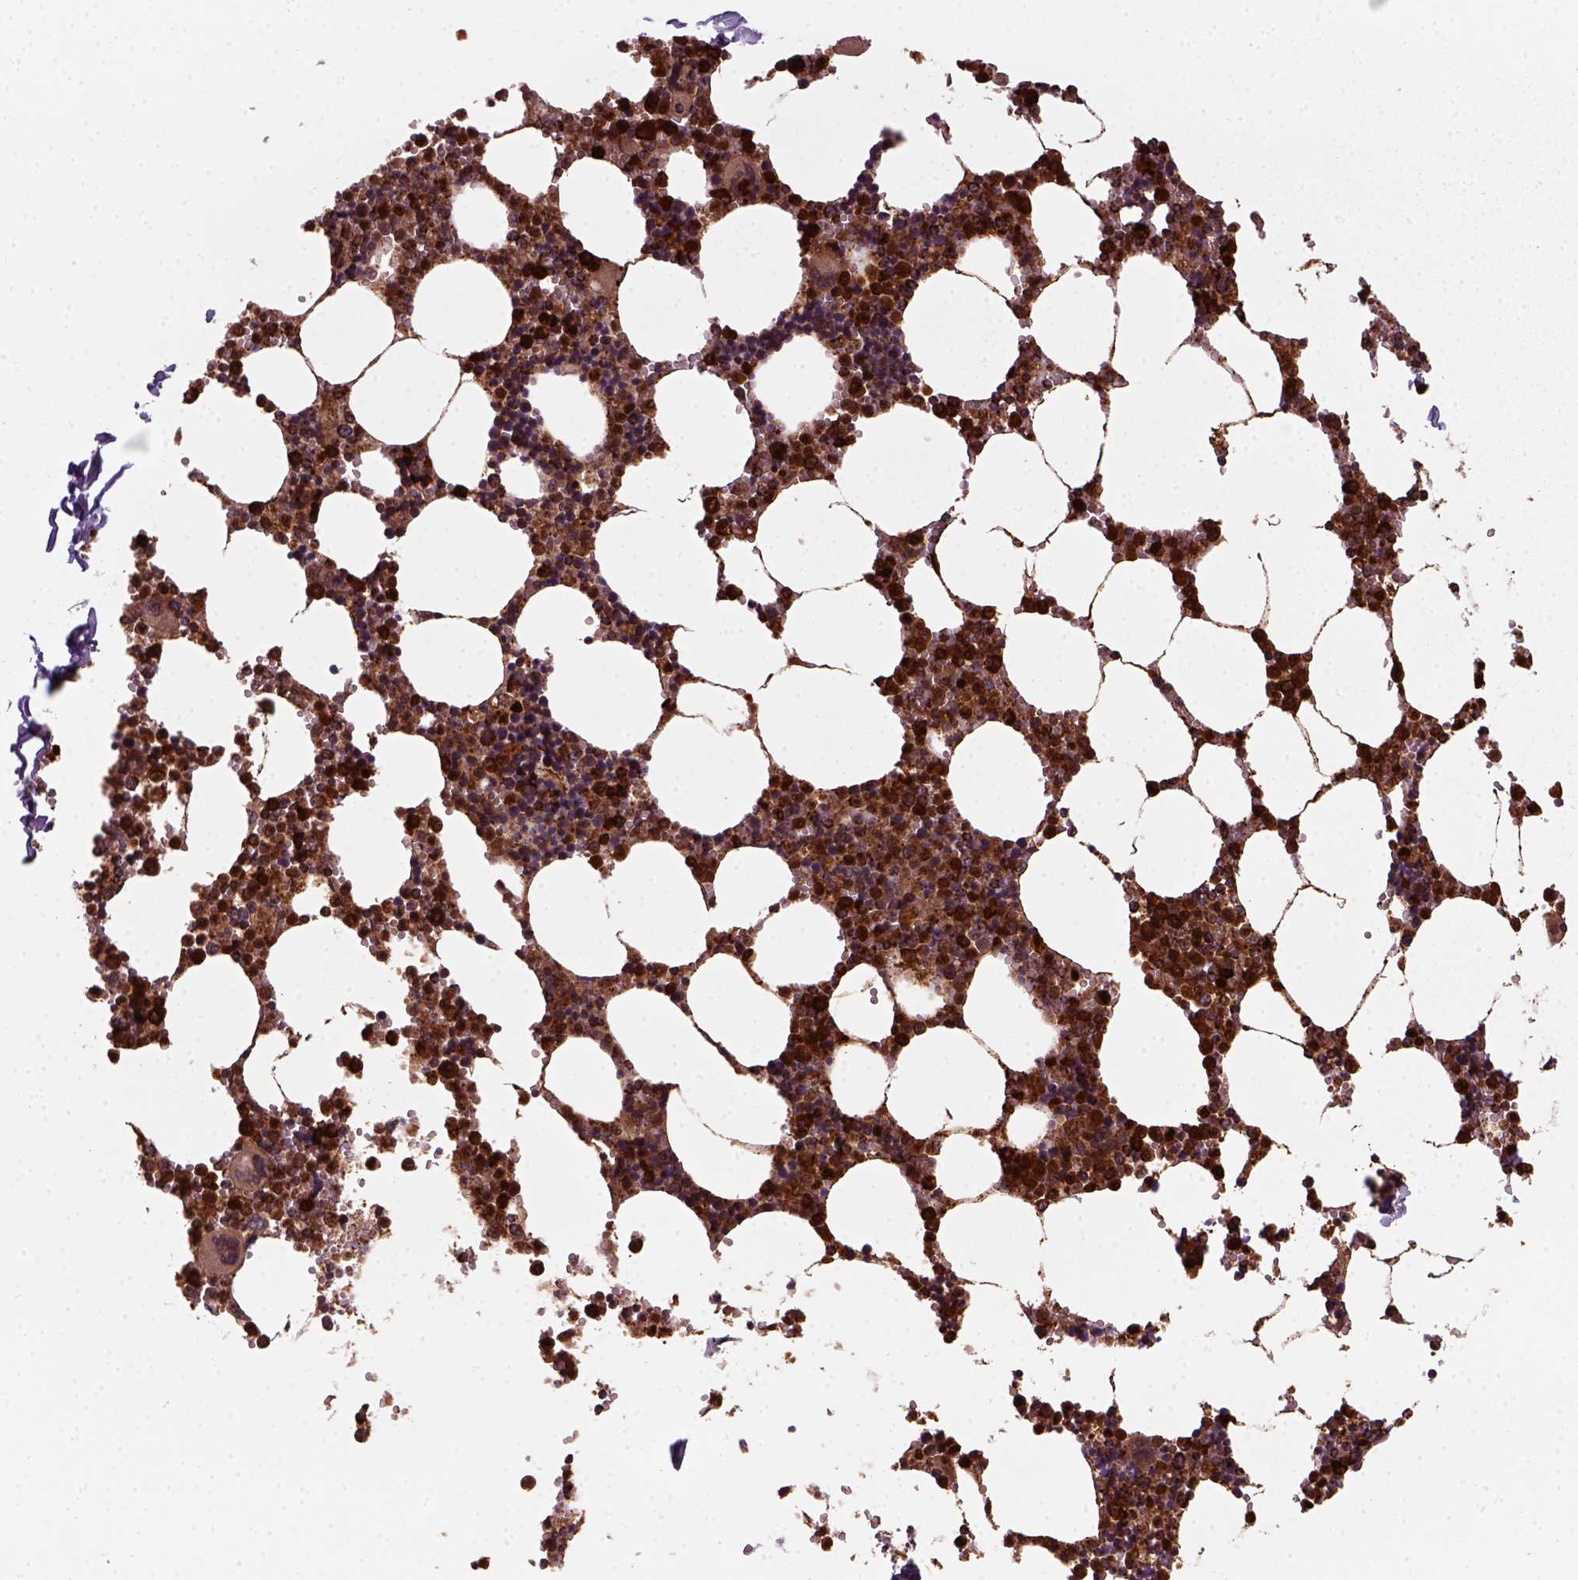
{"staining": {"intensity": "strong", "quantity": ">75%", "location": "cytoplasmic/membranous"}, "tissue": "bone marrow", "cell_type": "Hematopoietic cells", "image_type": "normal", "snomed": [{"axis": "morphology", "description": "Normal tissue, NOS"}, {"axis": "topography", "description": "Bone marrow"}], "caption": "The histopathology image displays staining of unremarkable bone marrow, revealing strong cytoplasmic/membranous protein staining (brown color) within hematopoietic cells. Ihc stains the protein in brown and the nuclei are stained blue.", "gene": "NUDT16L1", "patient": {"sex": "male", "age": 54}}